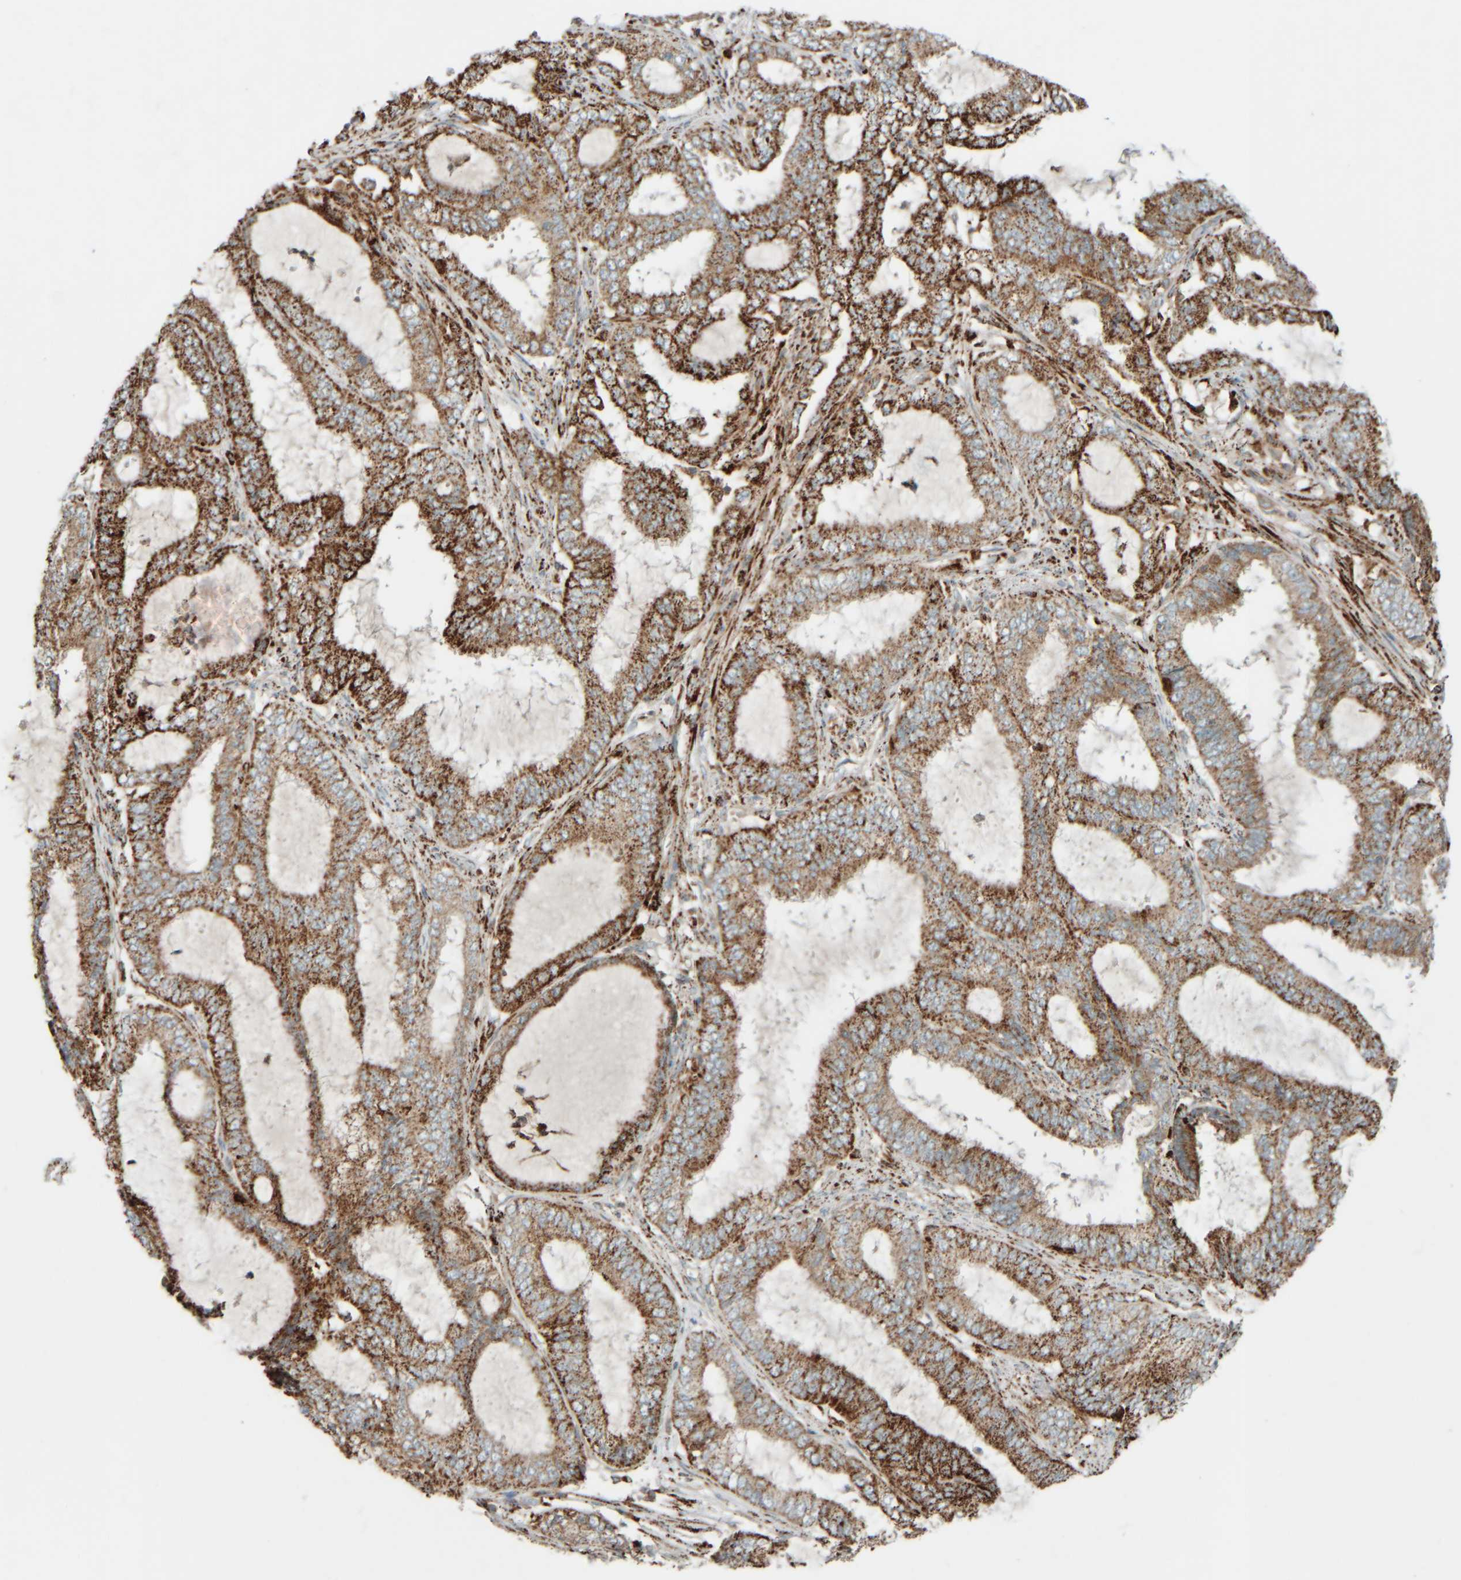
{"staining": {"intensity": "strong", "quantity": ">75%", "location": "cytoplasmic/membranous"}, "tissue": "endometrial cancer", "cell_type": "Tumor cells", "image_type": "cancer", "snomed": [{"axis": "morphology", "description": "Adenocarcinoma, NOS"}, {"axis": "topography", "description": "Endometrium"}], "caption": "Endometrial cancer (adenocarcinoma) was stained to show a protein in brown. There is high levels of strong cytoplasmic/membranous staining in about >75% of tumor cells. (DAB = brown stain, brightfield microscopy at high magnification).", "gene": "SPAG5", "patient": {"sex": "female", "age": 51}}